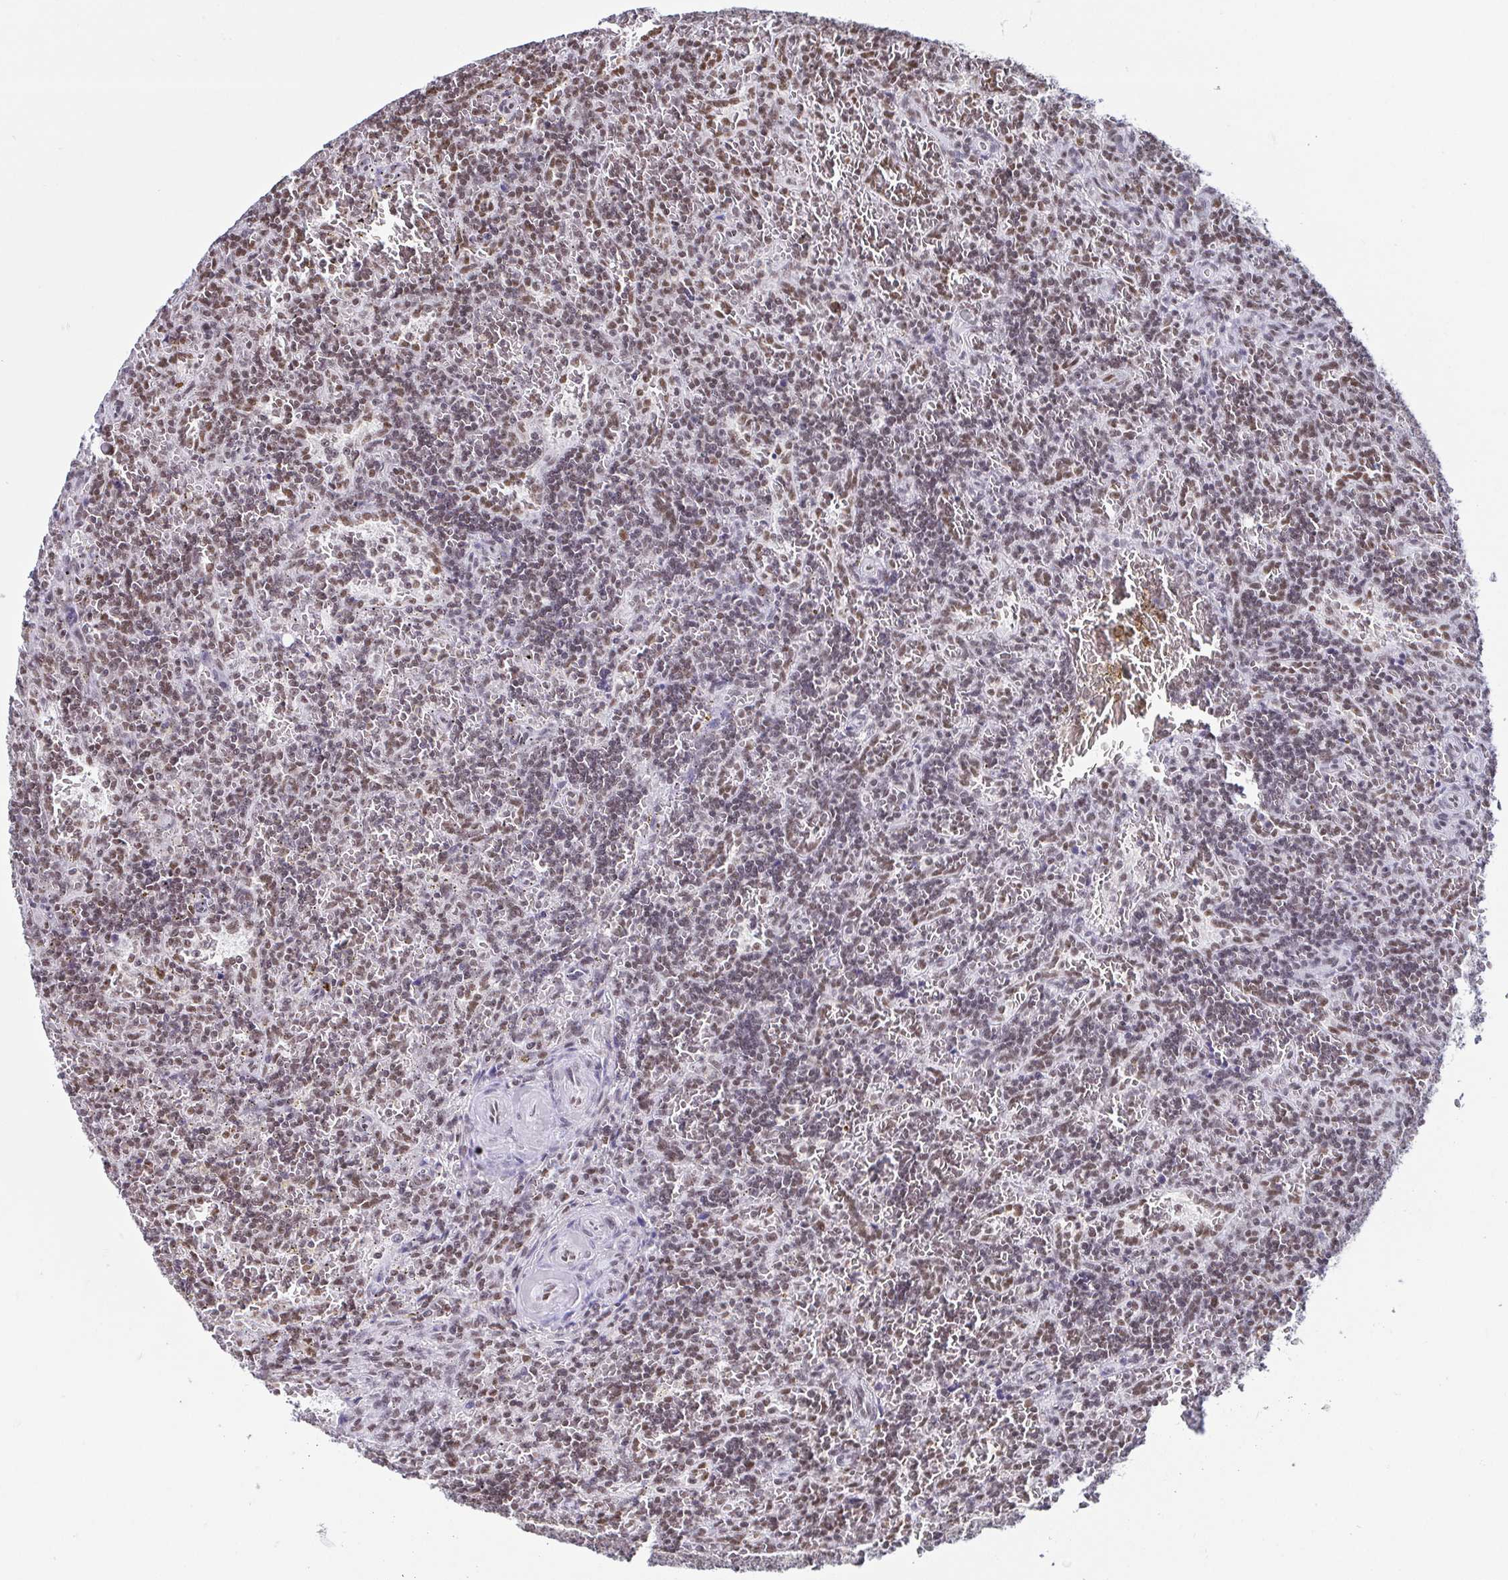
{"staining": {"intensity": "weak", "quantity": "<25%", "location": "nuclear"}, "tissue": "lymphoma", "cell_type": "Tumor cells", "image_type": "cancer", "snomed": [{"axis": "morphology", "description": "Malignant lymphoma, non-Hodgkin's type, Low grade"}, {"axis": "topography", "description": "Spleen"}], "caption": "This is an IHC photomicrograph of human low-grade malignant lymphoma, non-Hodgkin's type. There is no positivity in tumor cells.", "gene": "EWSR1", "patient": {"sex": "male", "age": 73}}